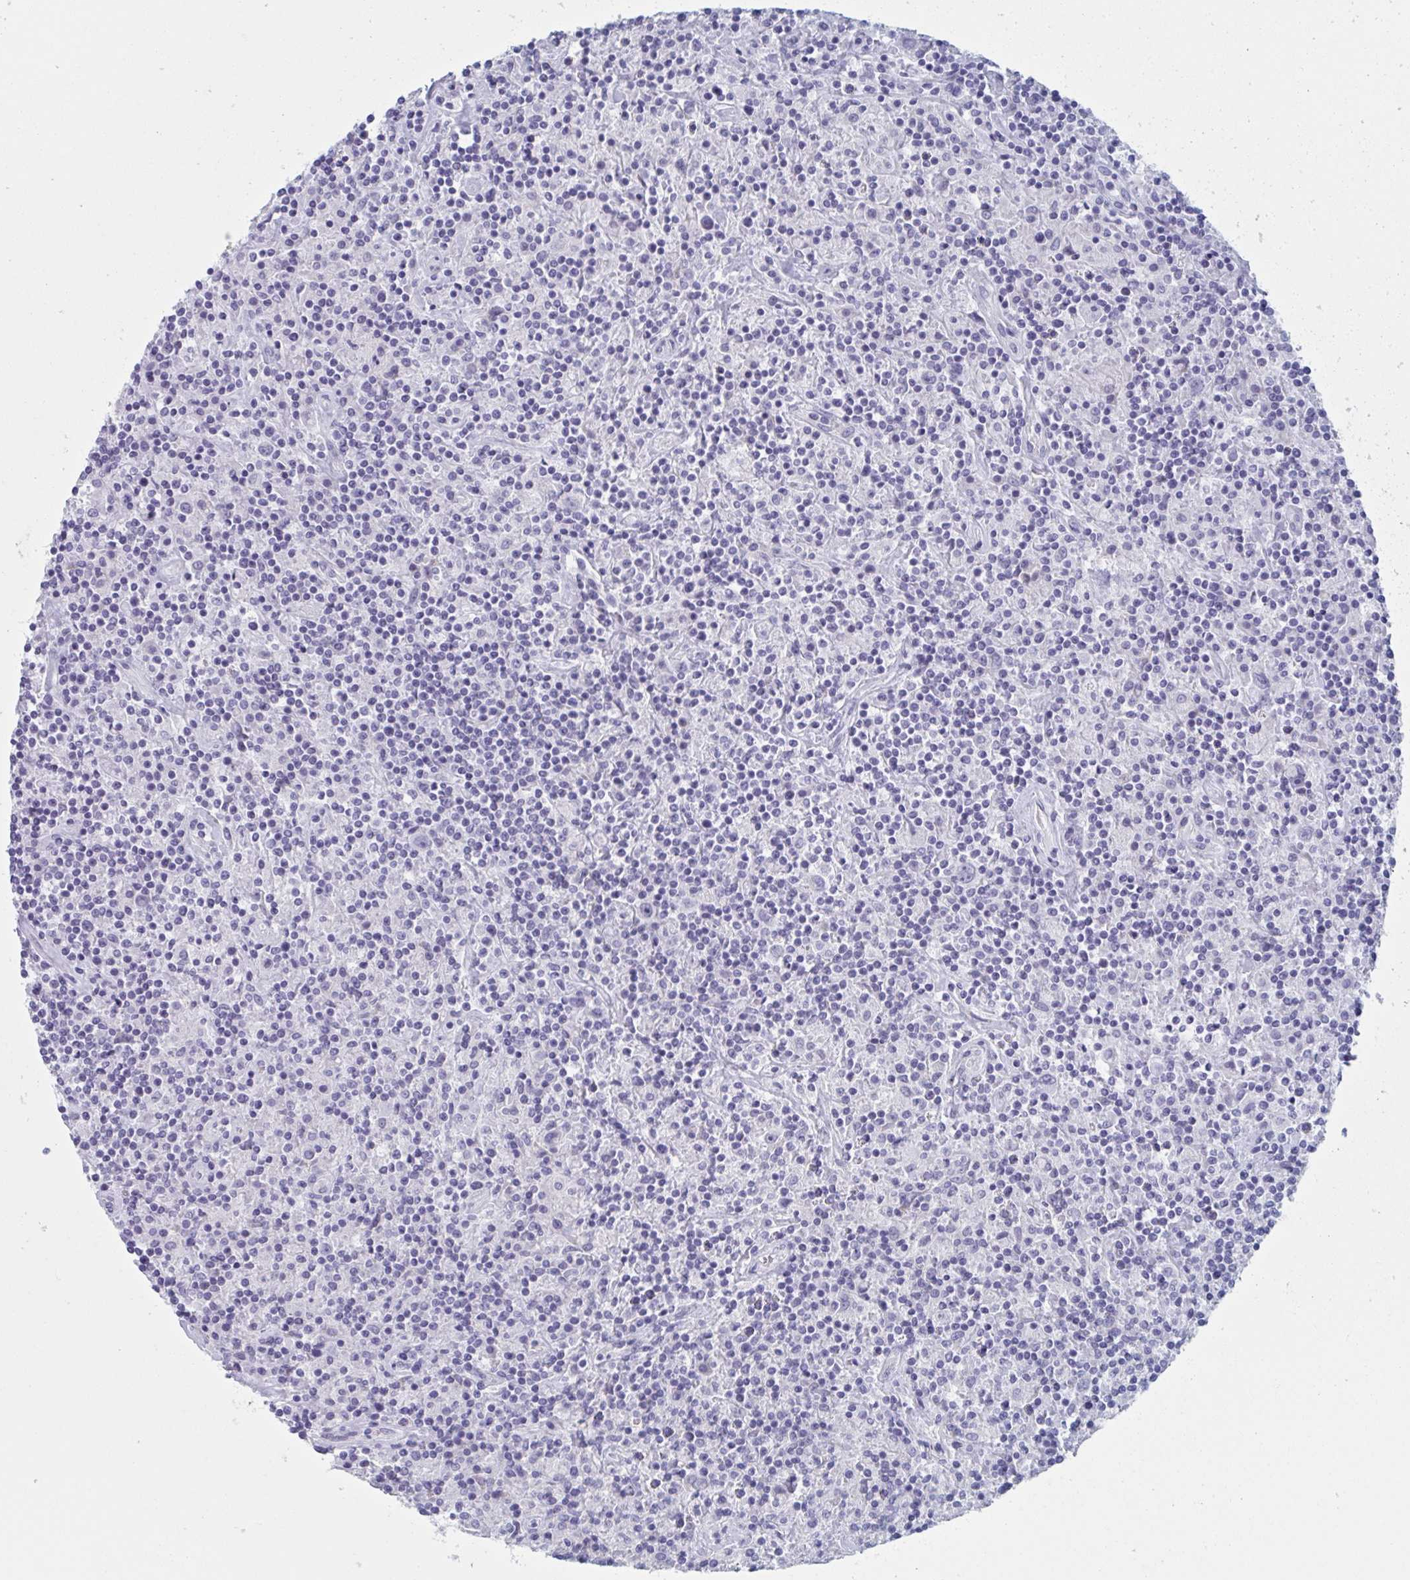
{"staining": {"intensity": "negative", "quantity": "none", "location": "none"}, "tissue": "lymphoma", "cell_type": "Tumor cells", "image_type": "cancer", "snomed": [{"axis": "morphology", "description": "Hodgkin's disease, NOS"}, {"axis": "topography", "description": "Lymph node"}], "caption": "Lymphoma stained for a protein using IHC reveals no staining tumor cells.", "gene": "HSD11B2", "patient": {"sex": "male", "age": 70}}